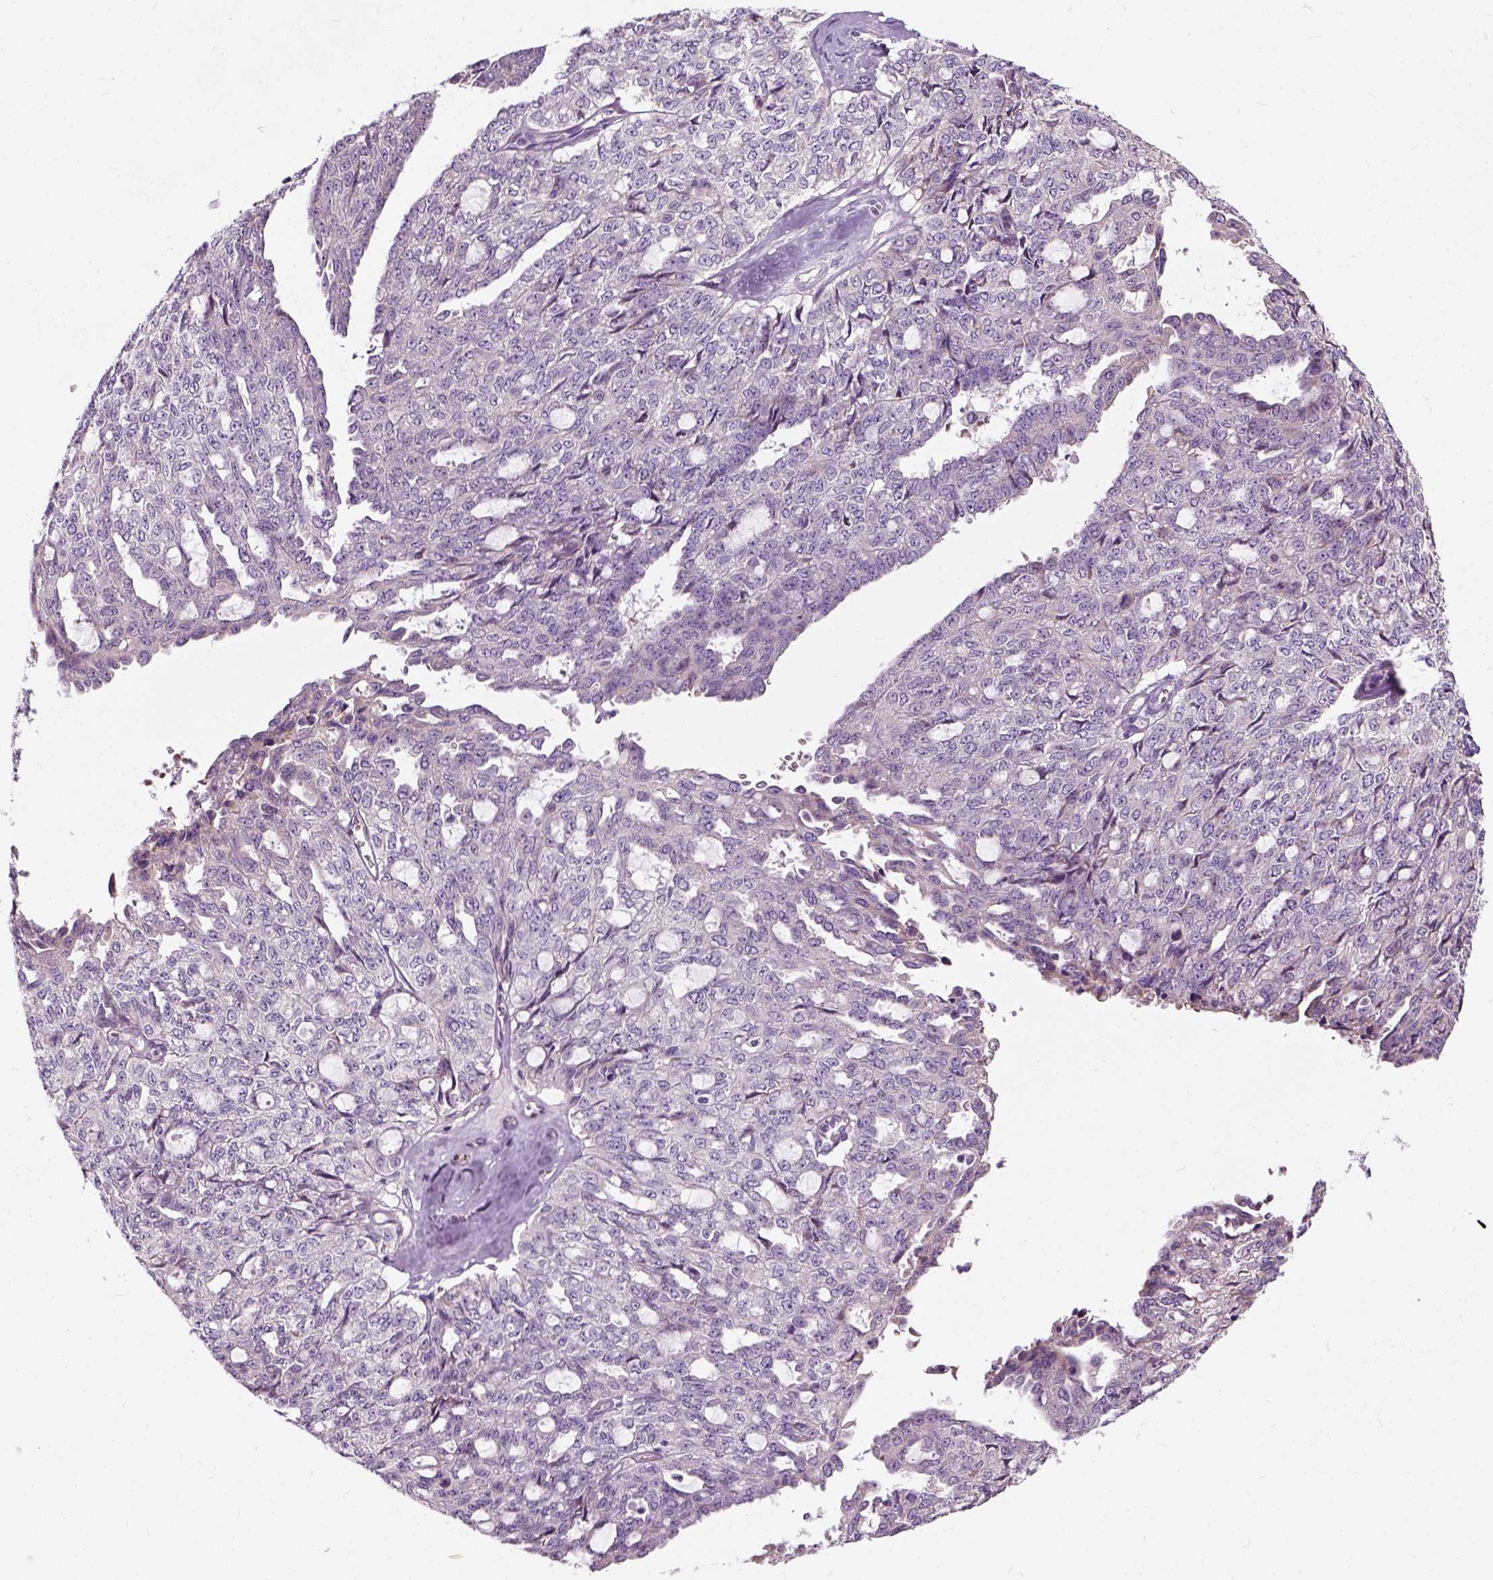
{"staining": {"intensity": "negative", "quantity": "none", "location": "none"}, "tissue": "ovarian cancer", "cell_type": "Tumor cells", "image_type": "cancer", "snomed": [{"axis": "morphology", "description": "Cystadenocarcinoma, serous, NOS"}, {"axis": "topography", "description": "Ovary"}], "caption": "Tumor cells show no significant protein expression in ovarian cancer. (DAB immunohistochemistry (IHC) visualized using brightfield microscopy, high magnification).", "gene": "TRIM72", "patient": {"sex": "female", "age": 71}}